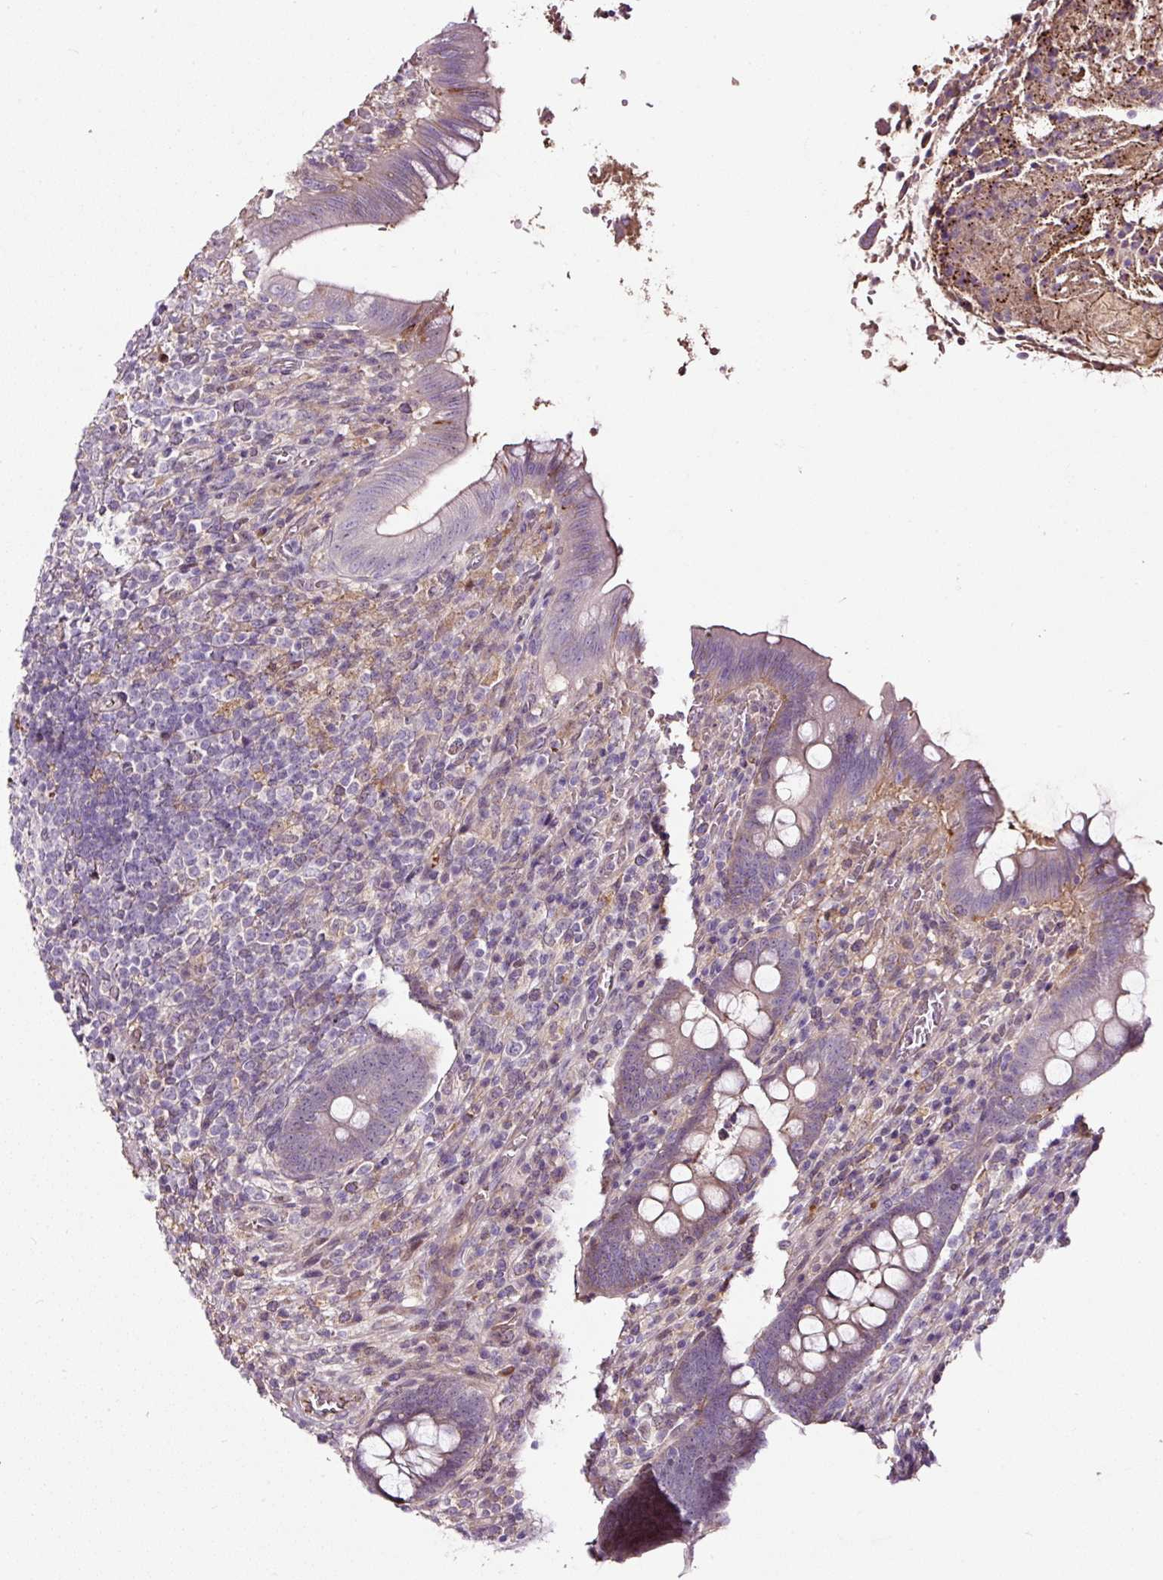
{"staining": {"intensity": "weak", "quantity": "<25%", "location": "cytoplasmic/membranous"}, "tissue": "appendix", "cell_type": "Glandular cells", "image_type": "normal", "snomed": [{"axis": "morphology", "description": "Normal tissue, NOS"}, {"axis": "topography", "description": "Appendix"}], "caption": "A high-resolution histopathology image shows immunohistochemistry staining of benign appendix, which exhibits no significant expression in glandular cells. Nuclei are stained in blue.", "gene": "LRRC24", "patient": {"sex": "female", "age": 43}}